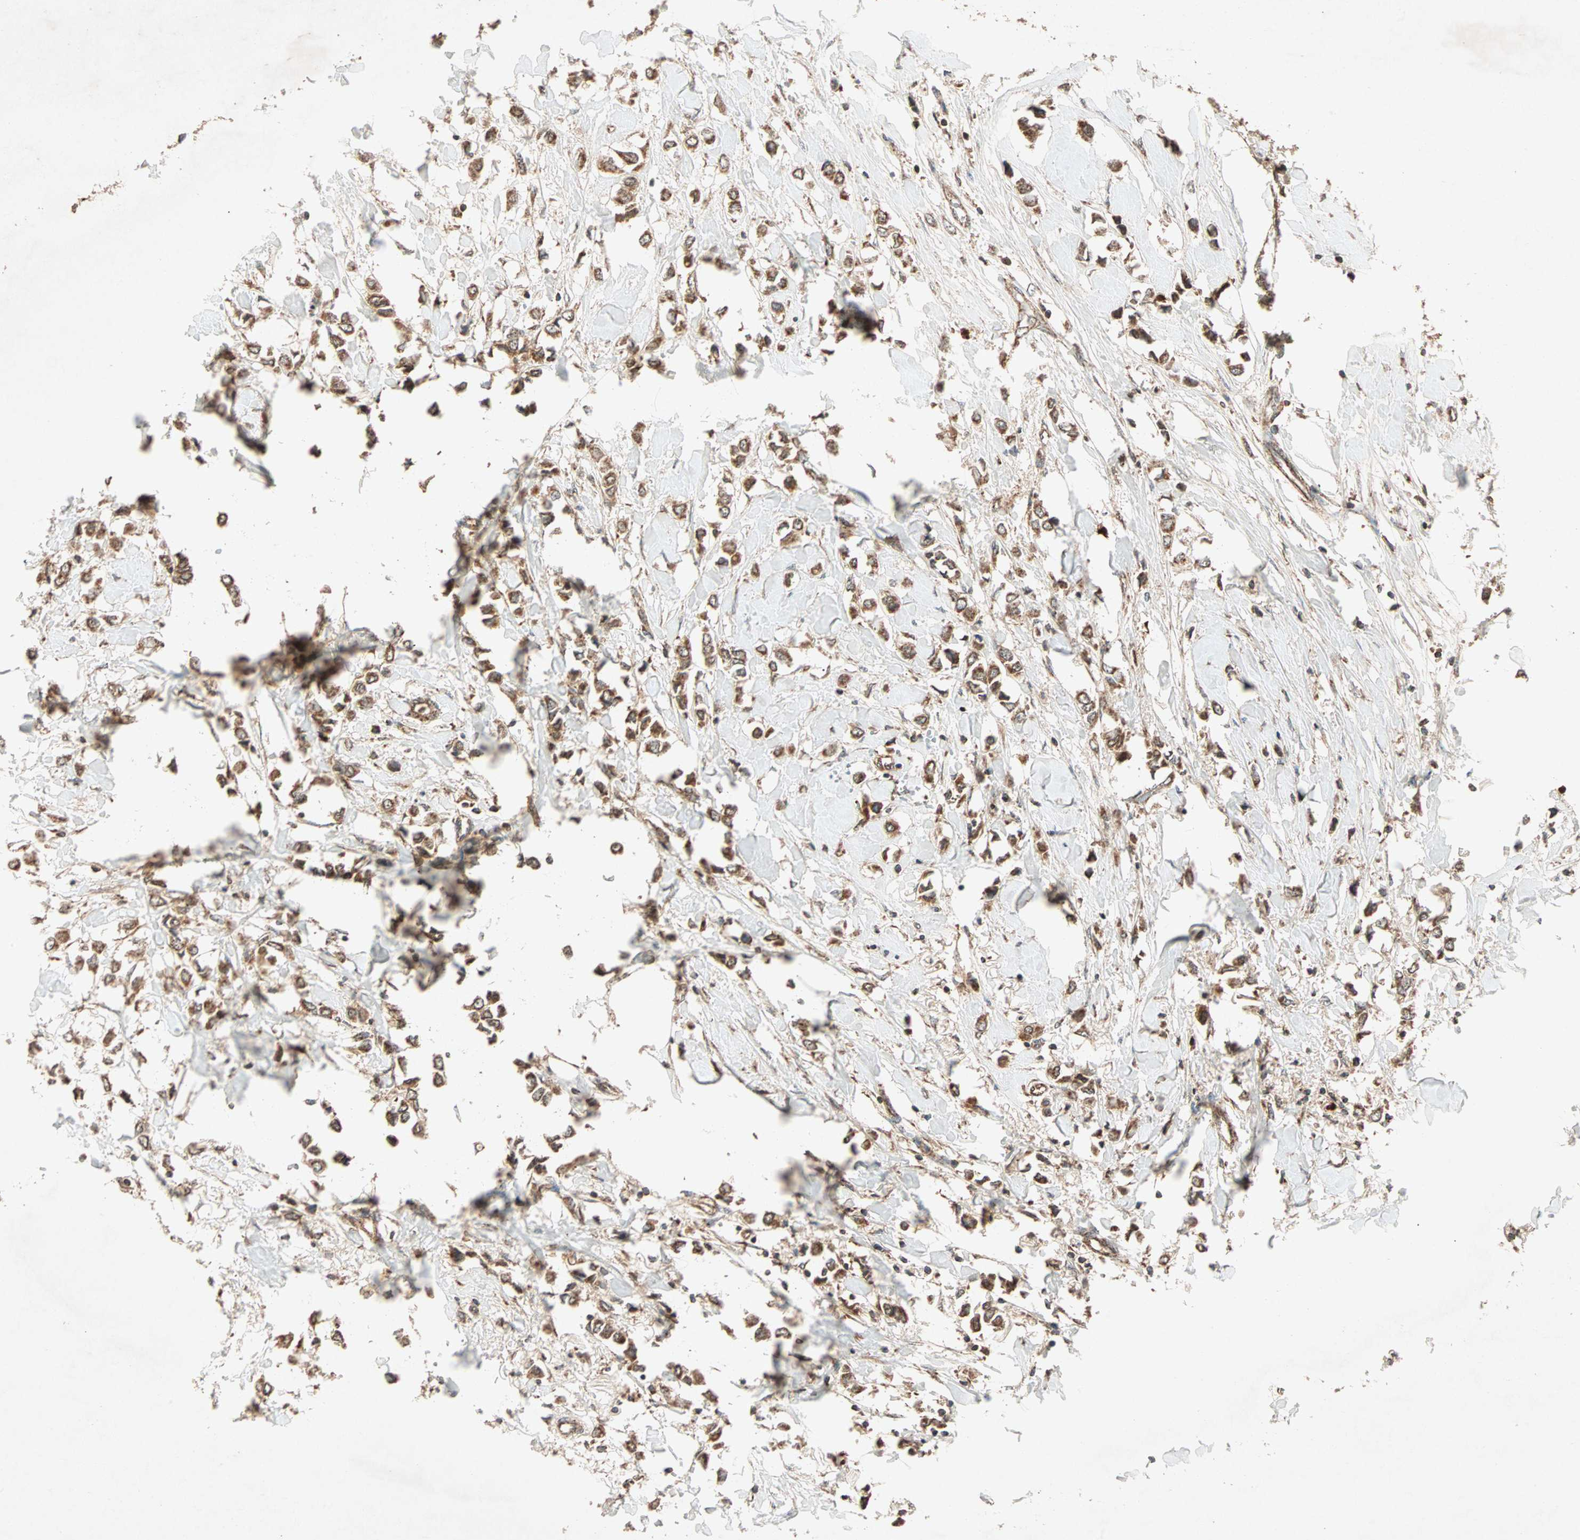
{"staining": {"intensity": "strong", "quantity": ">75%", "location": "cytoplasmic/membranous"}, "tissue": "breast cancer", "cell_type": "Tumor cells", "image_type": "cancer", "snomed": [{"axis": "morphology", "description": "Lobular carcinoma"}, {"axis": "topography", "description": "Breast"}], "caption": "Immunohistochemistry (IHC) histopathology image of lobular carcinoma (breast) stained for a protein (brown), which reveals high levels of strong cytoplasmic/membranous staining in about >75% of tumor cells.", "gene": "MAPK1", "patient": {"sex": "female", "age": 51}}